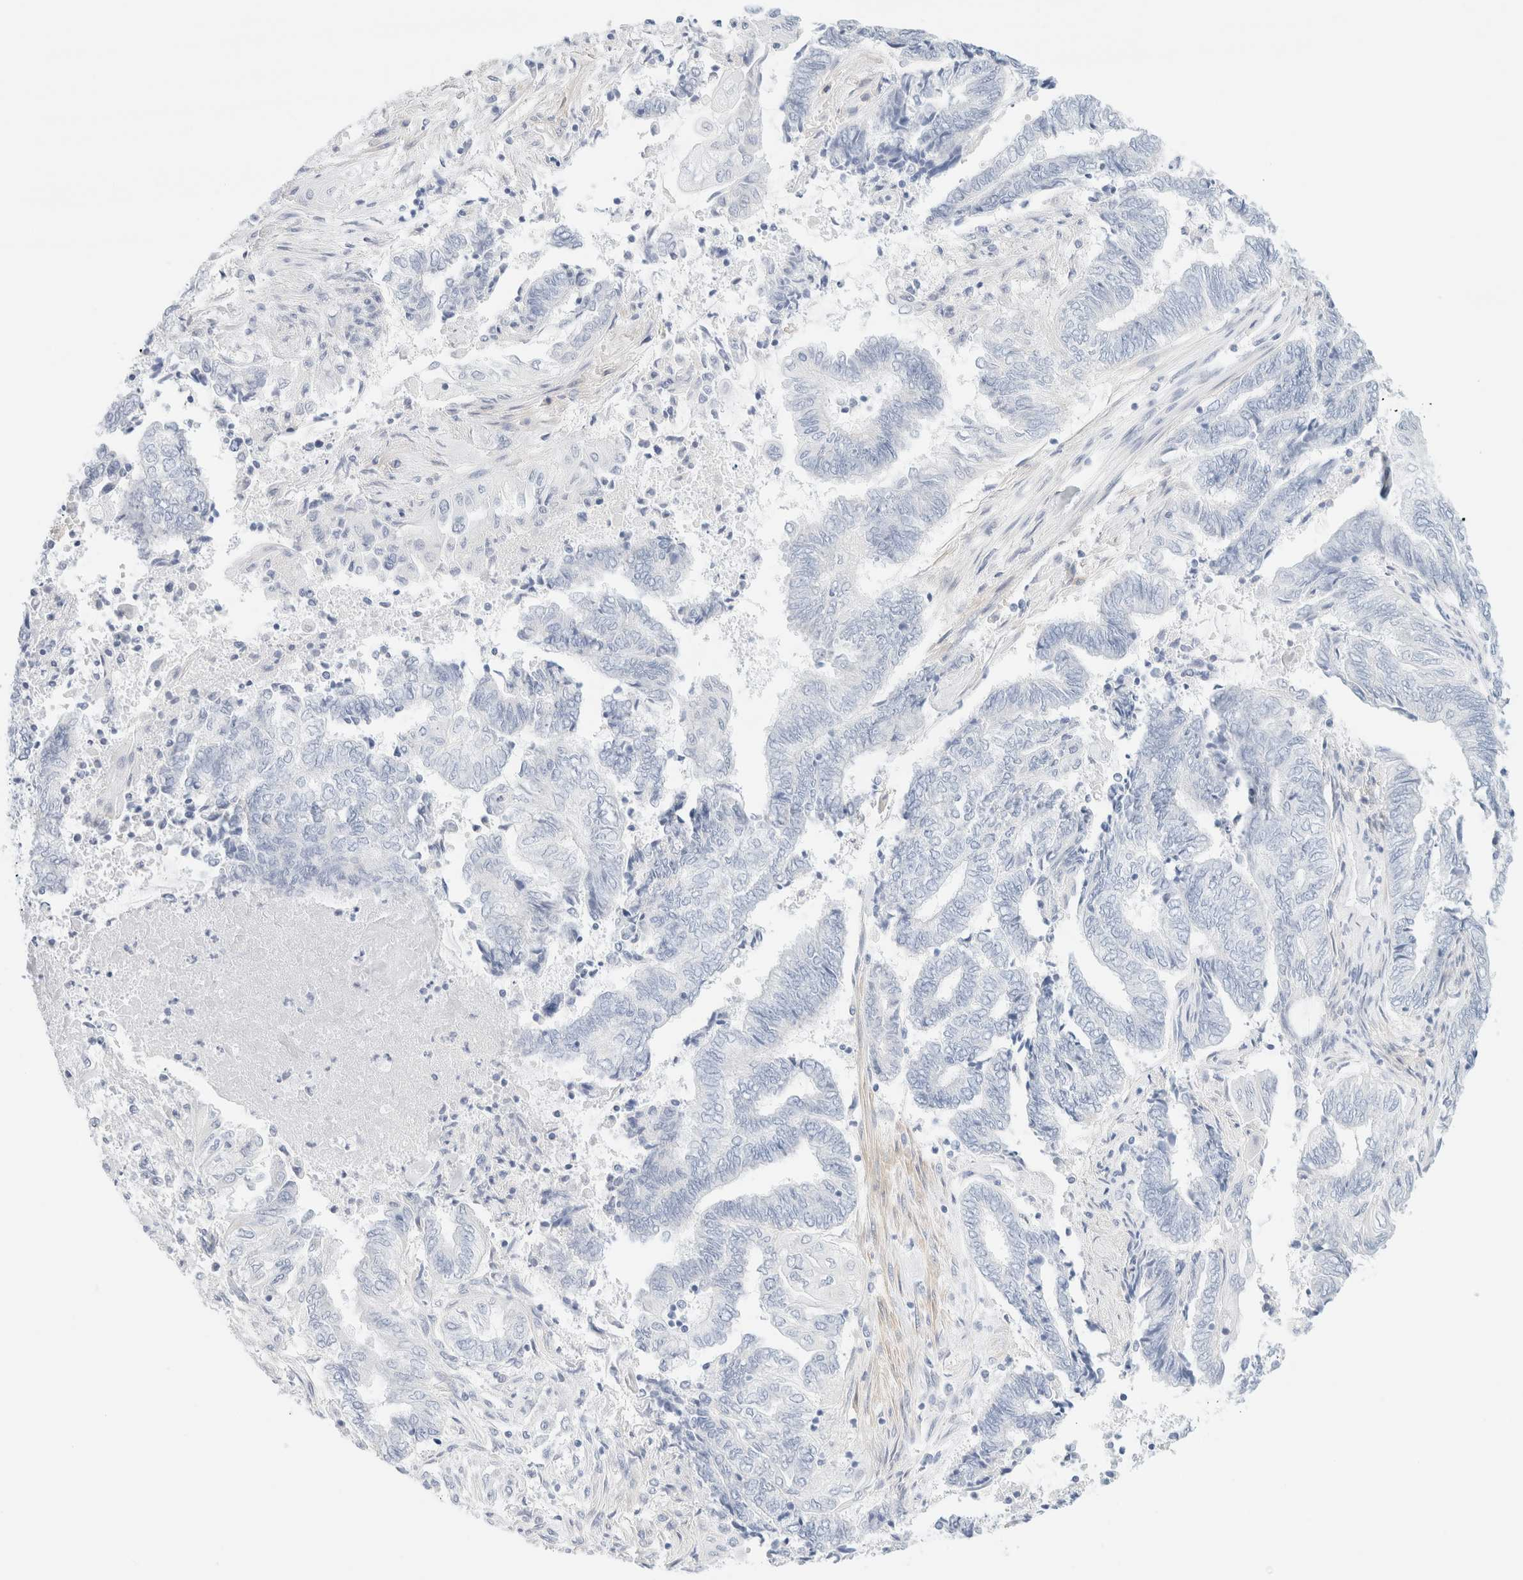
{"staining": {"intensity": "negative", "quantity": "none", "location": "none"}, "tissue": "endometrial cancer", "cell_type": "Tumor cells", "image_type": "cancer", "snomed": [{"axis": "morphology", "description": "Adenocarcinoma, NOS"}, {"axis": "topography", "description": "Uterus"}, {"axis": "topography", "description": "Endometrium"}], "caption": "A high-resolution micrograph shows IHC staining of adenocarcinoma (endometrial), which displays no significant expression in tumor cells. Nuclei are stained in blue.", "gene": "DPYS", "patient": {"sex": "female", "age": 70}}